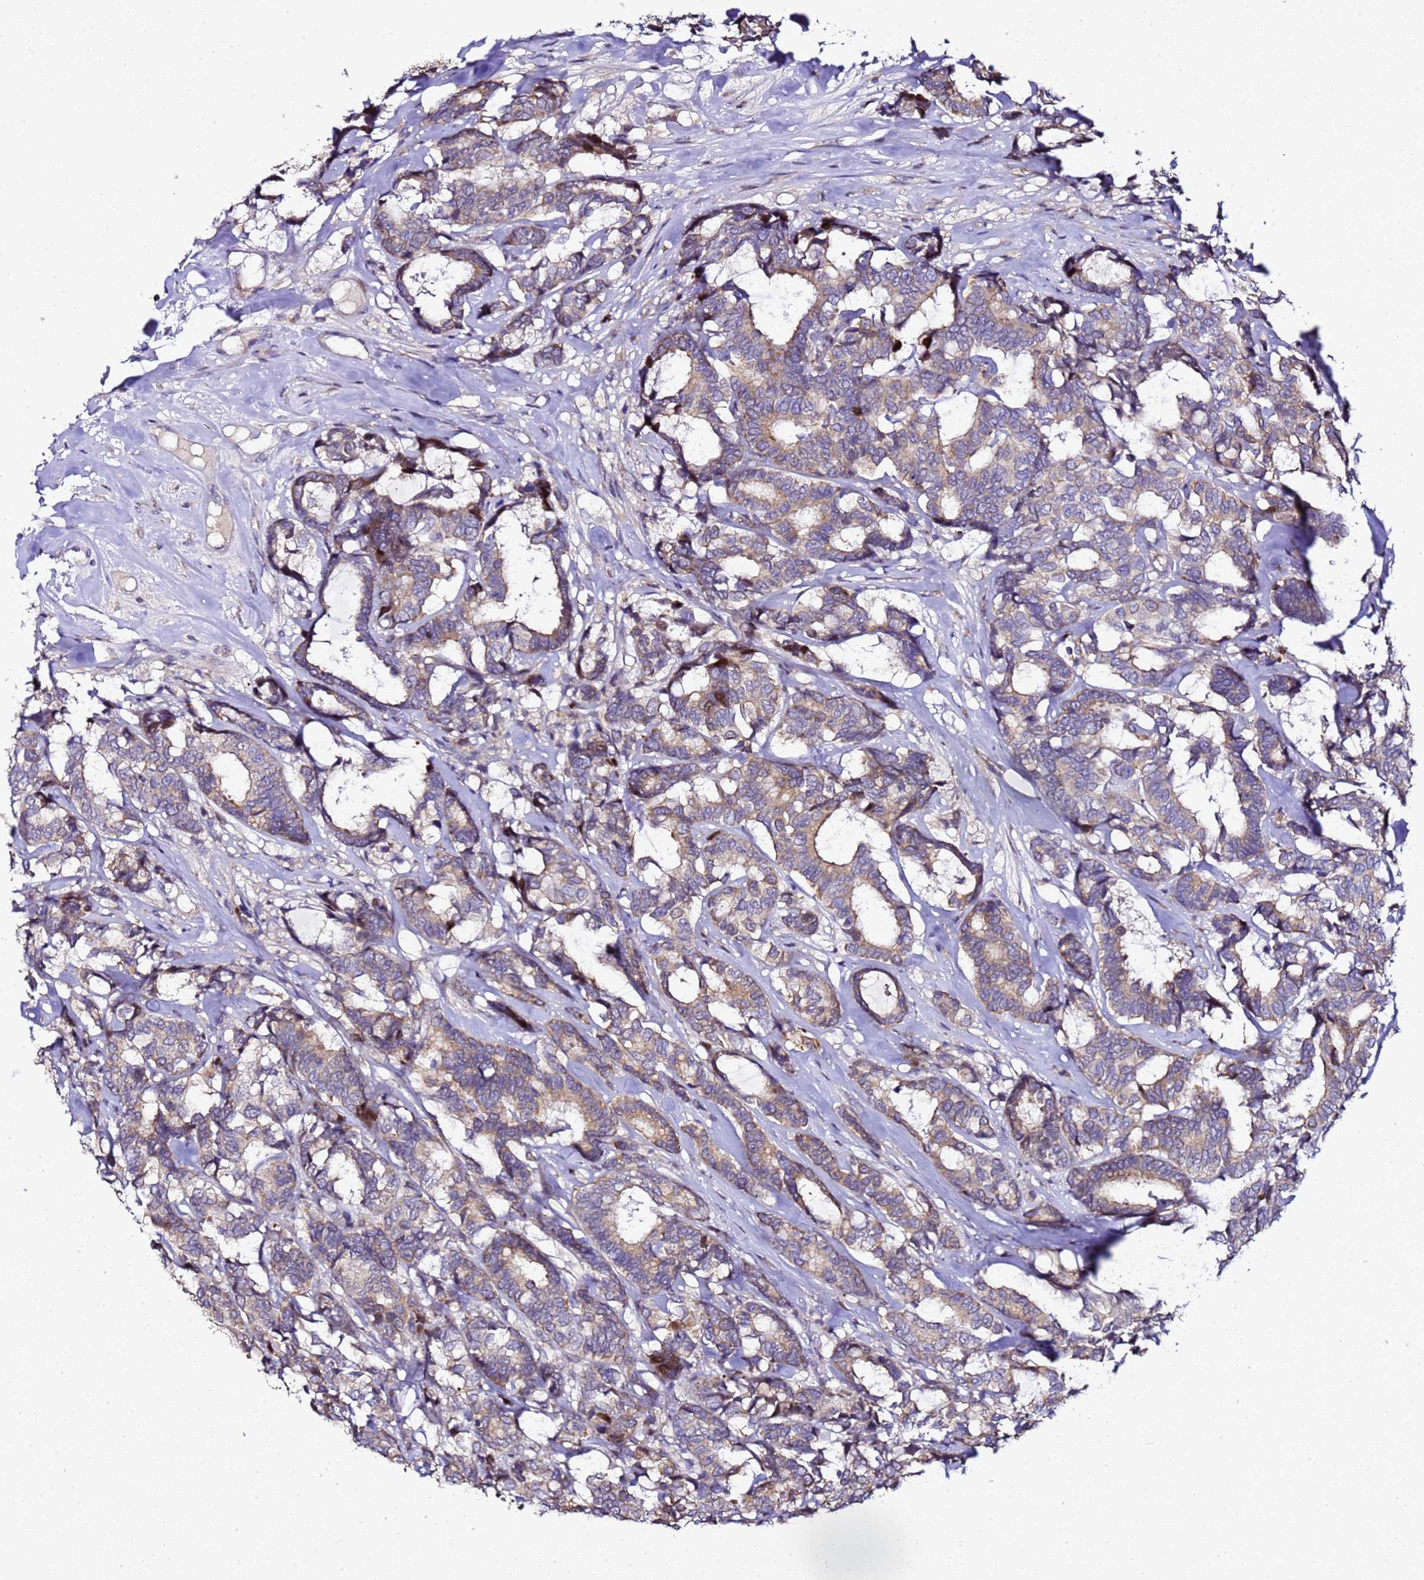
{"staining": {"intensity": "weak", "quantity": ">75%", "location": "cytoplasmic/membranous"}, "tissue": "breast cancer", "cell_type": "Tumor cells", "image_type": "cancer", "snomed": [{"axis": "morphology", "description": "Duct carcinoma"}, {"axis": "topography", "description": "Breast"}], "caption": "Weak cytoplasmic/membranous staining for a protein is seen in approximately >75% of tumor cells of invasive ductal carcinoma (breast) using immunohistochemistry.", "gene": "ALG3", "patient": {"sex": "female", "age": 87}}